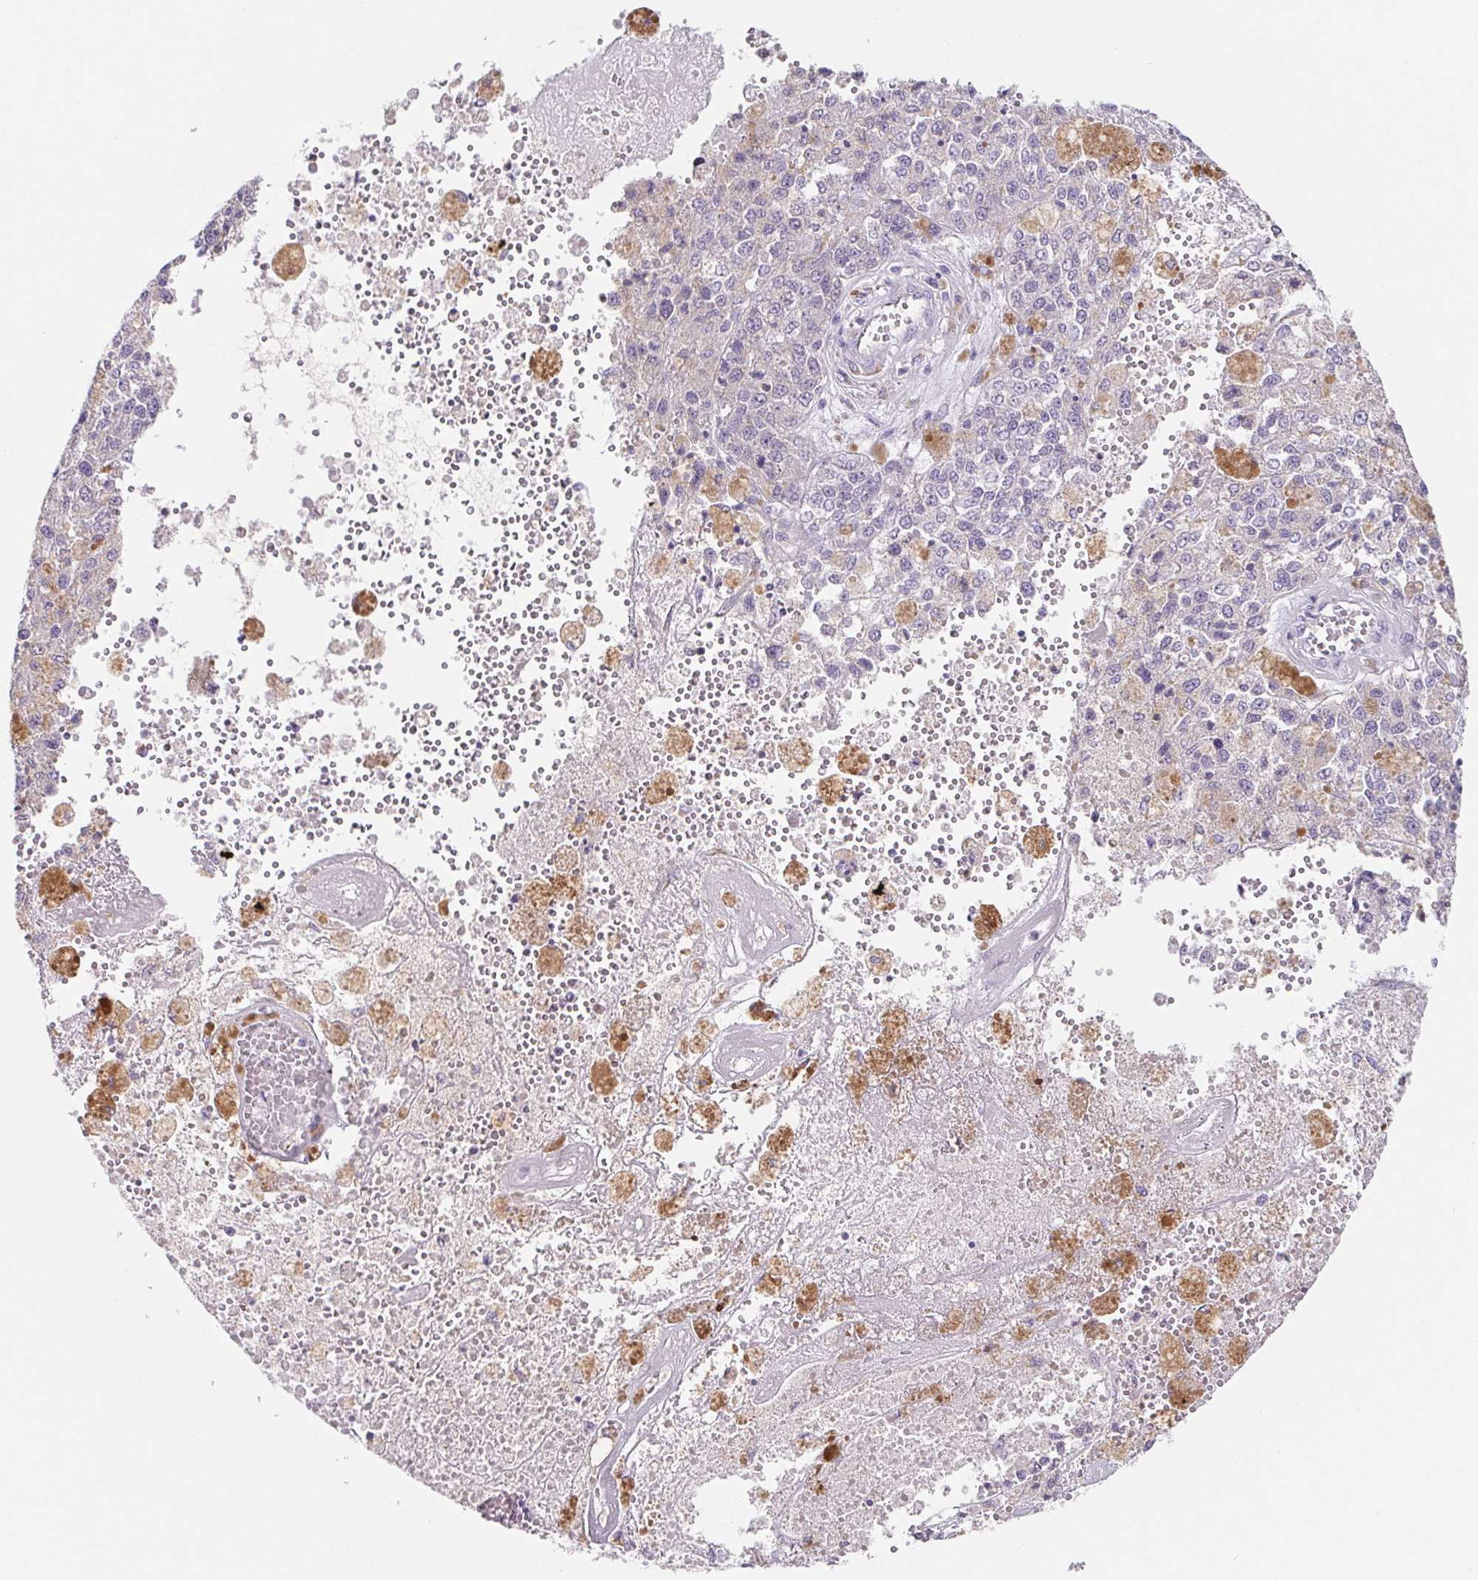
{"staining": {"intensity": "negative", "quantity": "none", "location": "none"}, "tissue": "melanoma", "cell_type": "Tumor cells", "image_type": "cancer", "snomed": [{"axis": "morphology", "description": "Malignant melanoma, Metastatic site"}, {"axis": "topography", "description": "Lymph node"}], "caption": "An image of melanoma stained for a protein exhibits no brown staining in tumor cells.", "gene": "HDGFL1", "patient": {"sex": "female", "age": 64}}